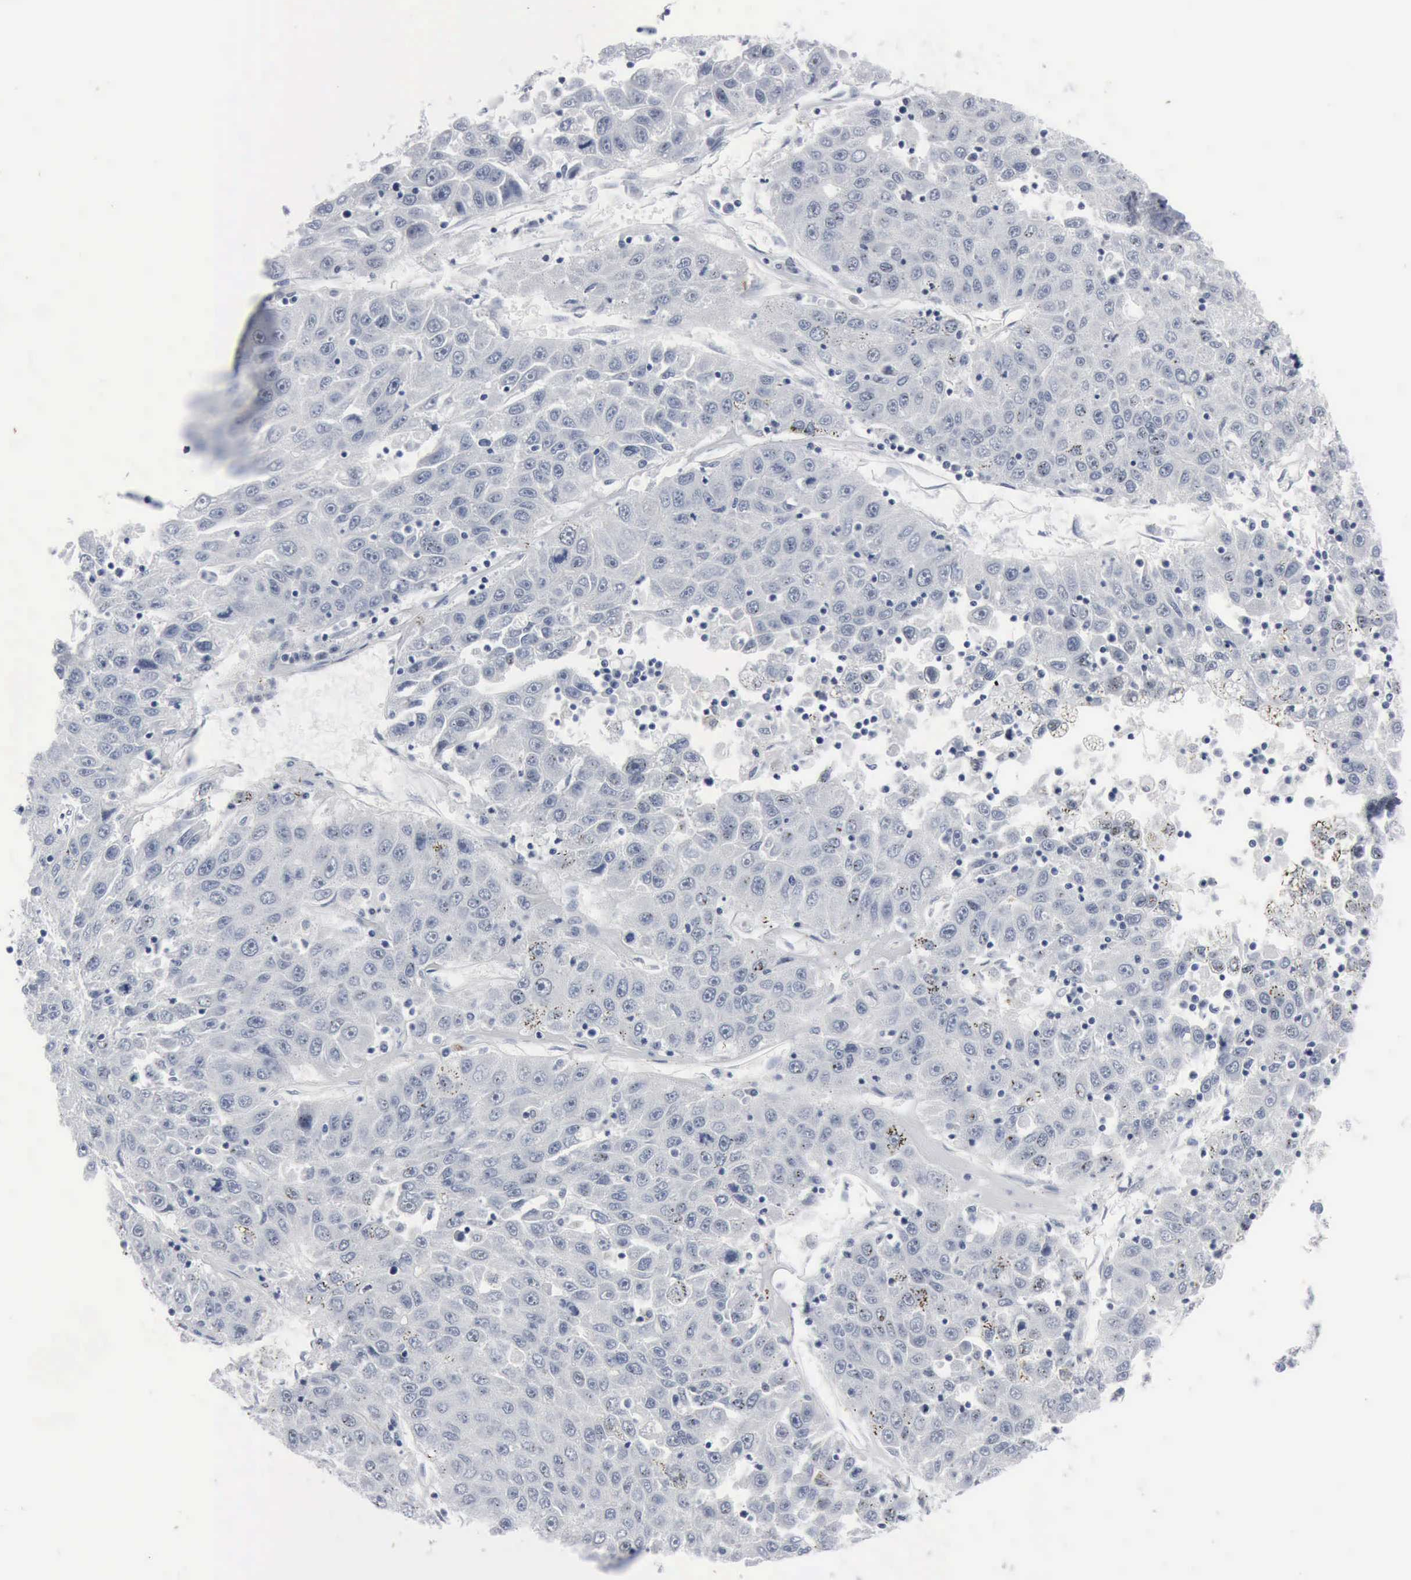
{"staining": {"intensity": "negative", "quantity": "none", "location": "none"}, "tissue": "liver cancer", "cell_type": "Tumor cells", "image_type": "cancer", "snomed": [{"axis": "morphology", "description": "Carcinoma, Hepatocellular, NOS"}, {"axis": "topography", "description": "Liver"}], "caption": "Liver cancer (hepatocellular carcinoma) was stained to show a protein in brown. There is no significant expression in tumor cells. The staining is performed using DAB brown chromogen with nuclei counter-stained in using hematoxylin.", "gene": "DMD", "patient": {"sex": "male", "age": 49}}